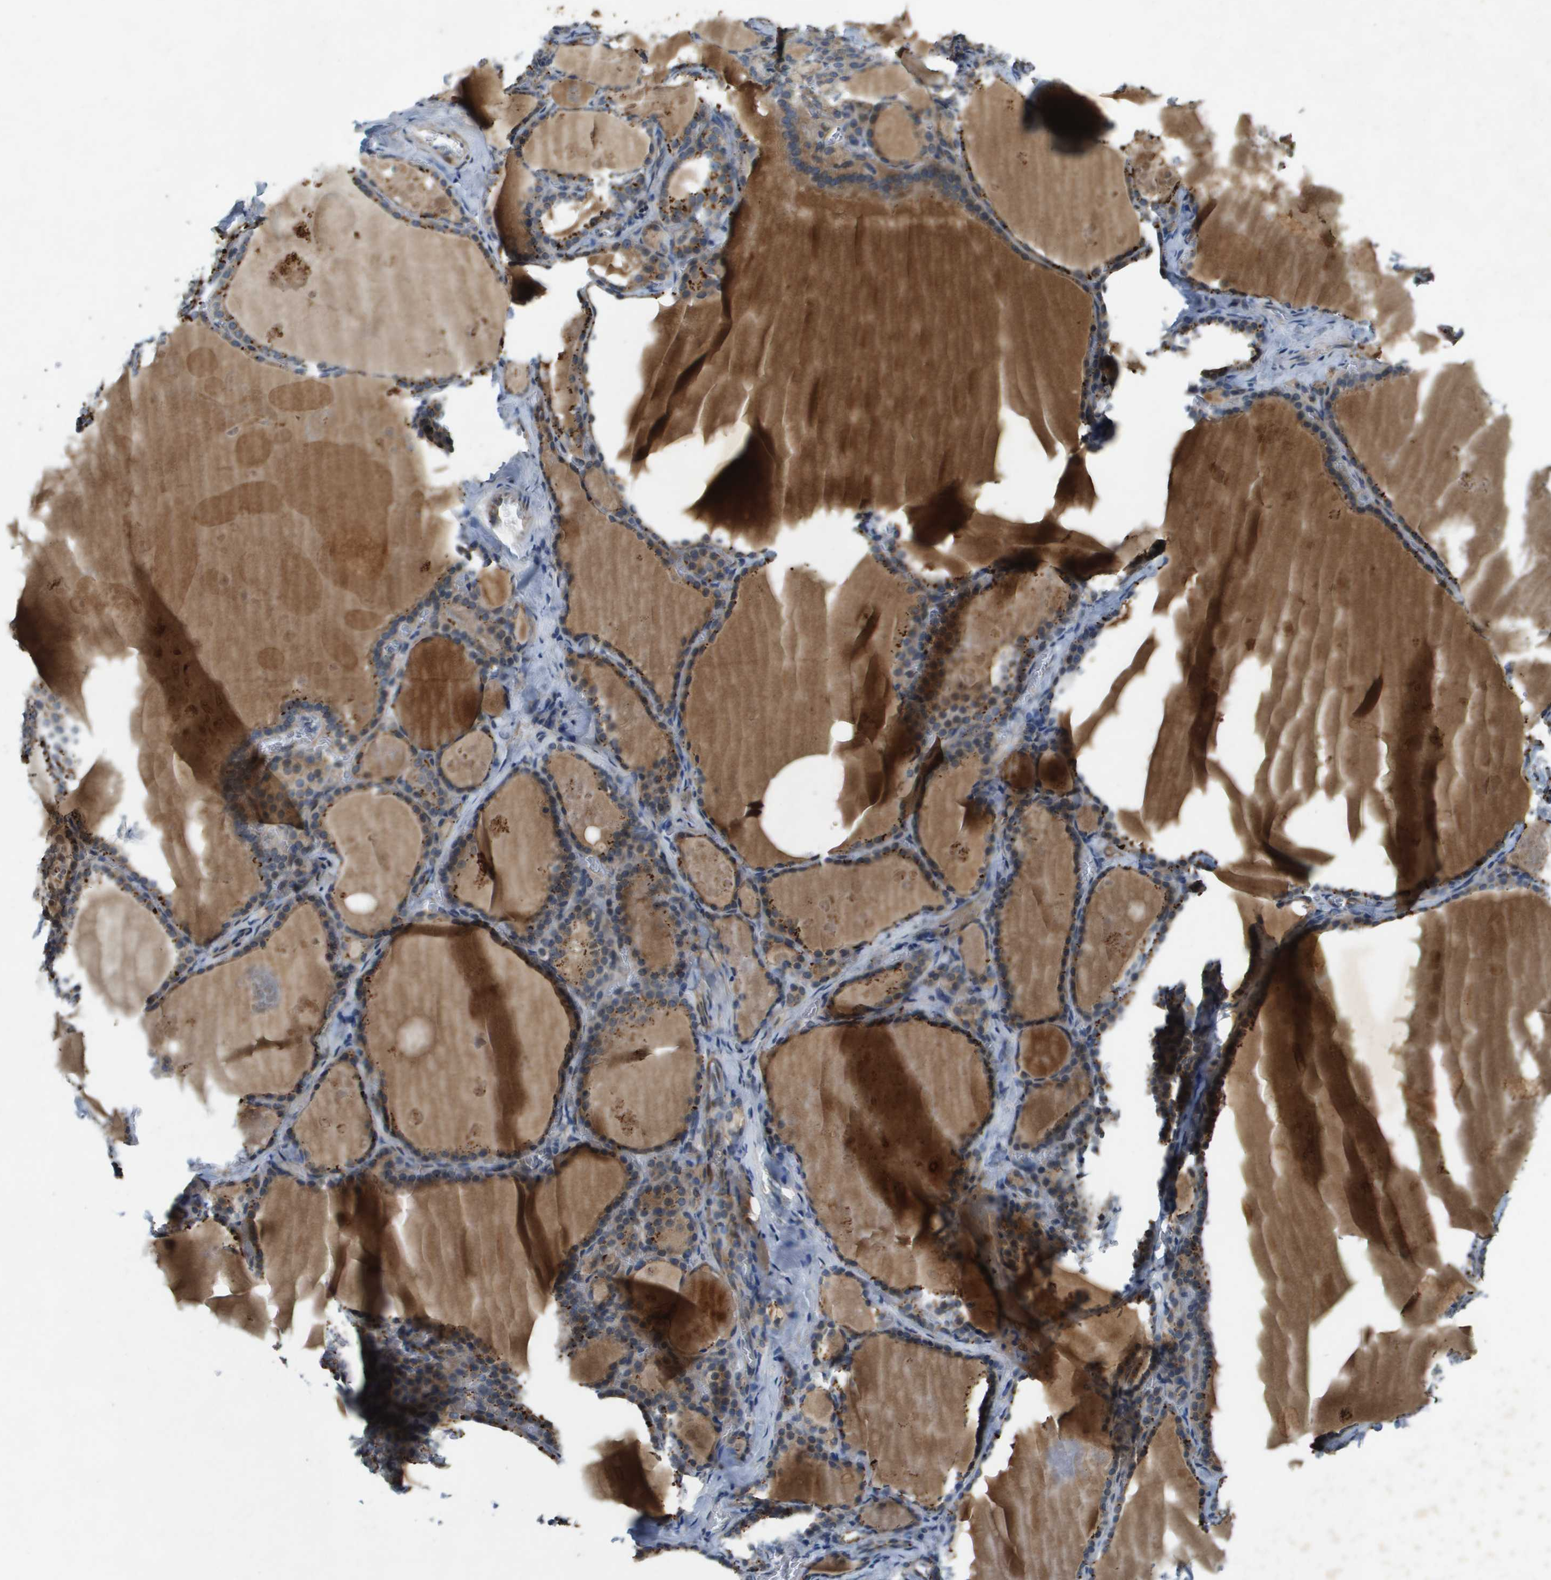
{"staining": {"intensity": "weak", "quantity": ">75%", "location": "cytoplasmic/membranous"}, "tissue": "thyroid gland", "cell_type": "Glandular cells", "image_type": "normal", "snomed": [{"axis": "morphology", "description": "Normal tissue, NOS"}, {"axis": "topography", "description": "Thyroid gland"}], "caption": "Glandular cells reveal low levels of weak cytoplasmic/membranous staining in approximately >75% of cells in unremarkable human thyroid gland.", "gene": "PGAP3", "patient": {"sex": "male", "age": 56}}